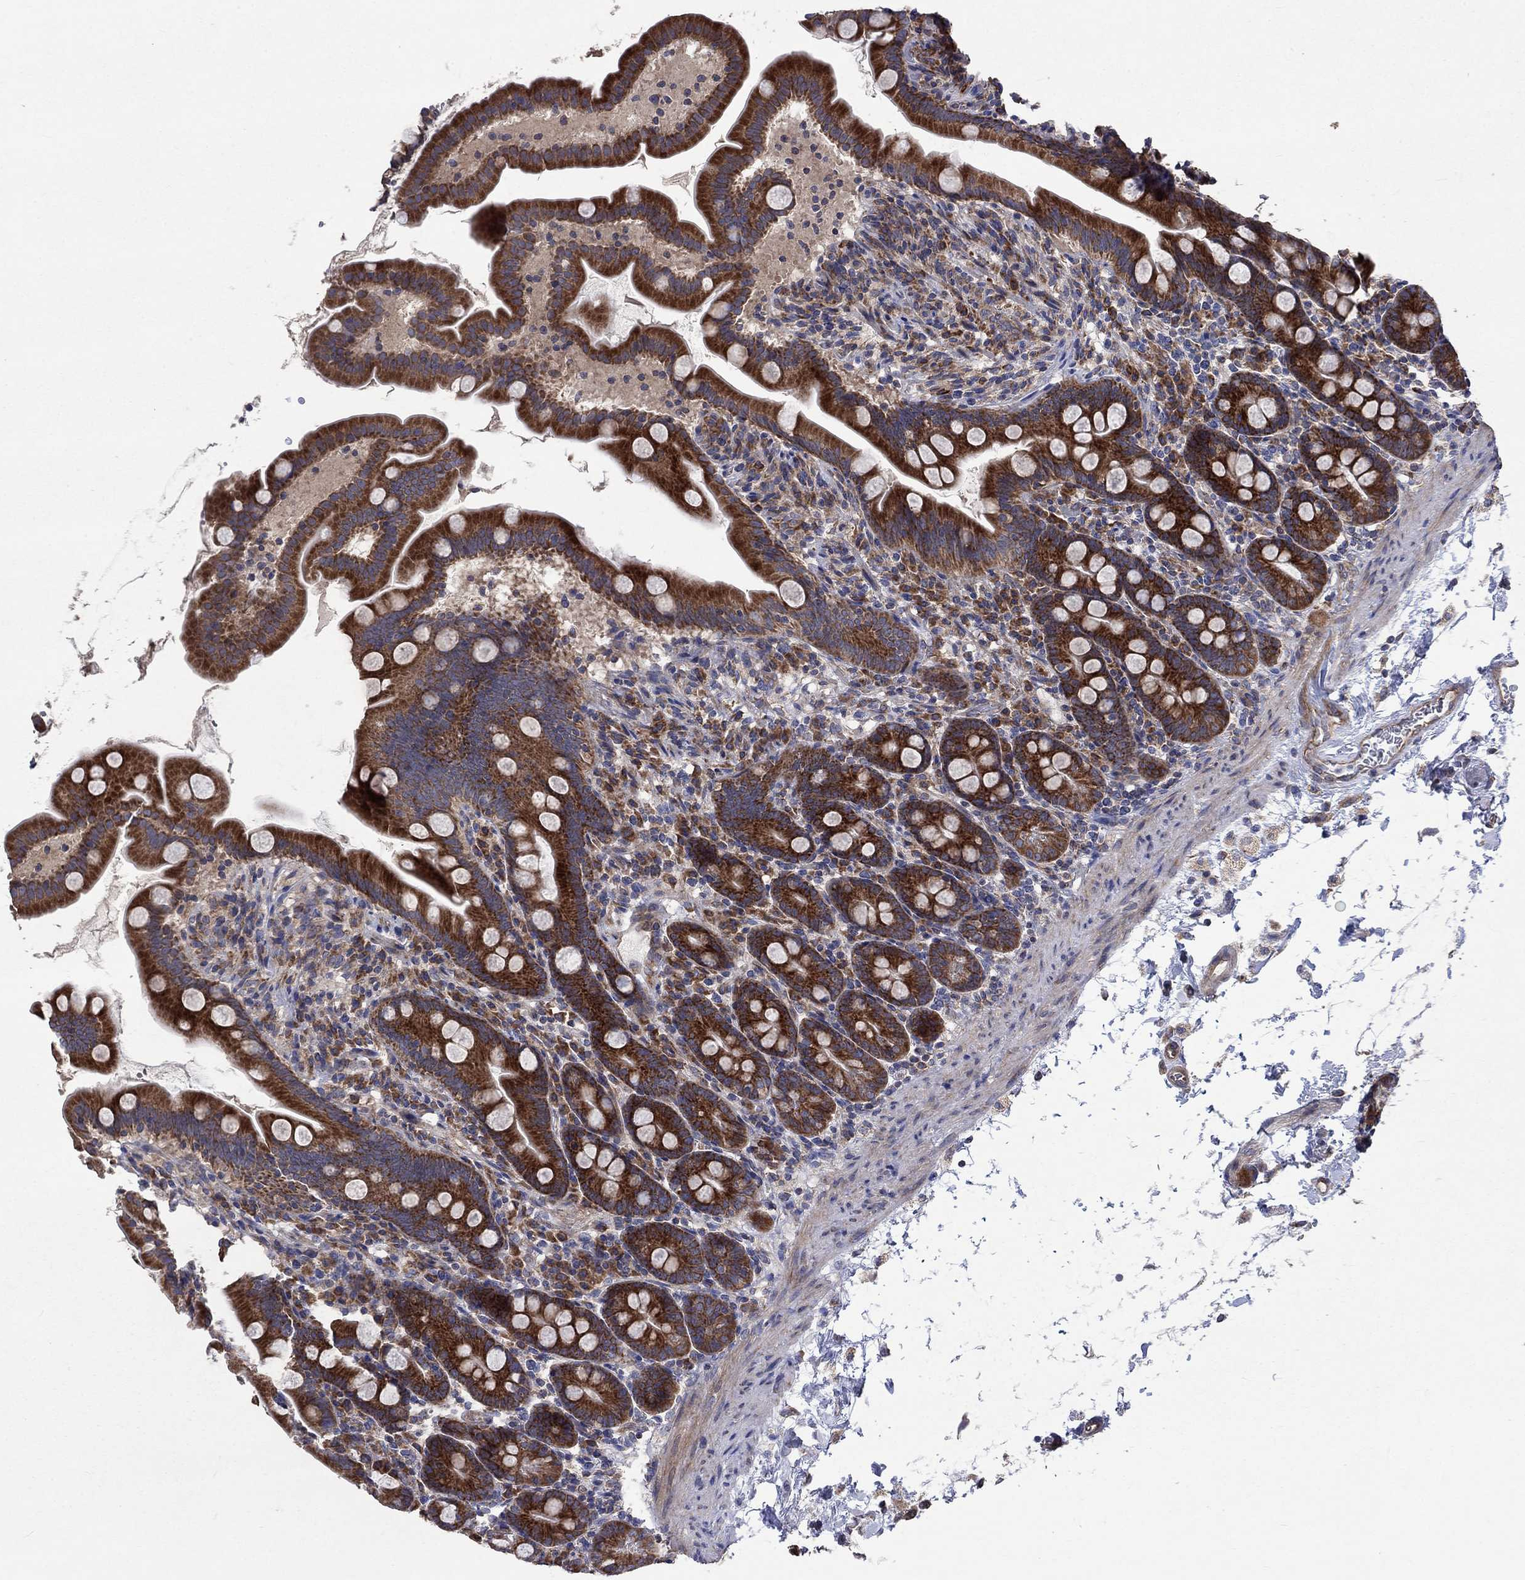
{"staining": {"intensity": "strong", "quantity": ">75%", "location": "cytoplasmic/membranous"}, "tissue": "small intestine", "cell_type": "Glandular cells", "image_type": "normal", "snomed": [{"axis": "morphology", "description": "Normal tissue, NOS"}, {"axis": "topography", "description": "Small intestine"}], "caption": "Protein staining displays strong cytoplasmic/membranous staining in approximately >75% of glandular cells in unremarkable small intestine. (IHC, brightfield microscopy, high magnification).", "gene": "RPLP0", "patient": {"sex": "female", "age": 44}}